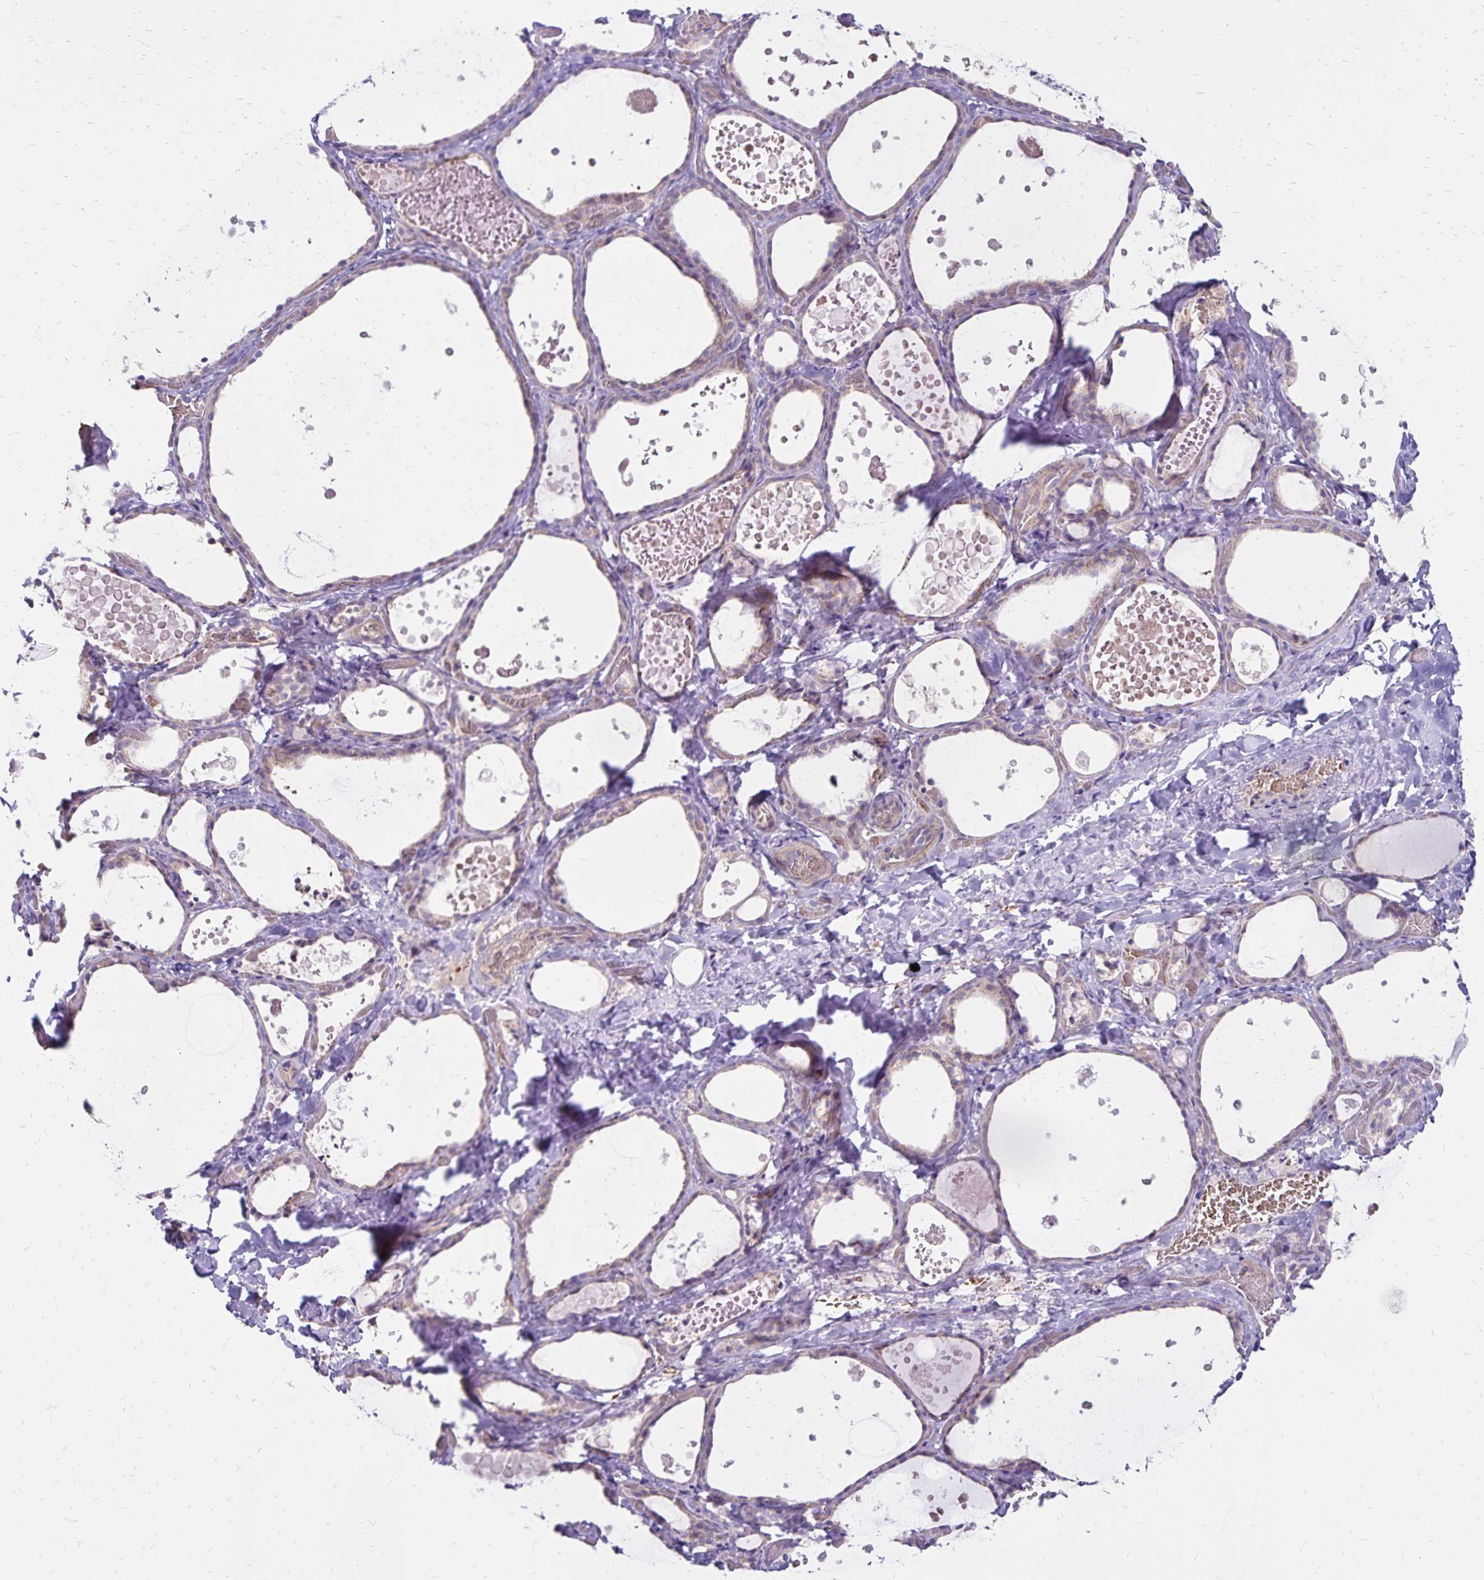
{"staining": {"intensity": "weak", "quantity": "25%-75%", "location": "cytoplasmic/membranous"}, "tissue": "thyroid gland", "cell_type": "Glandular cells", "image_type": "normal", "snomed": [{"axis": "morphology", "description": "Normal tissue, NOS"}, {"axis": "topography", "description": "Thyroid gland"}], "caption": "A low amount of weak cytoplasmic/membranous staining is present in approximately 25%-75% of glandular cells in unremarkable thyroid gland. (IHC, brightfield microscopy, high magnification).", "gene": "FSD1", "patient": {"sex": "female", "age": 56}}